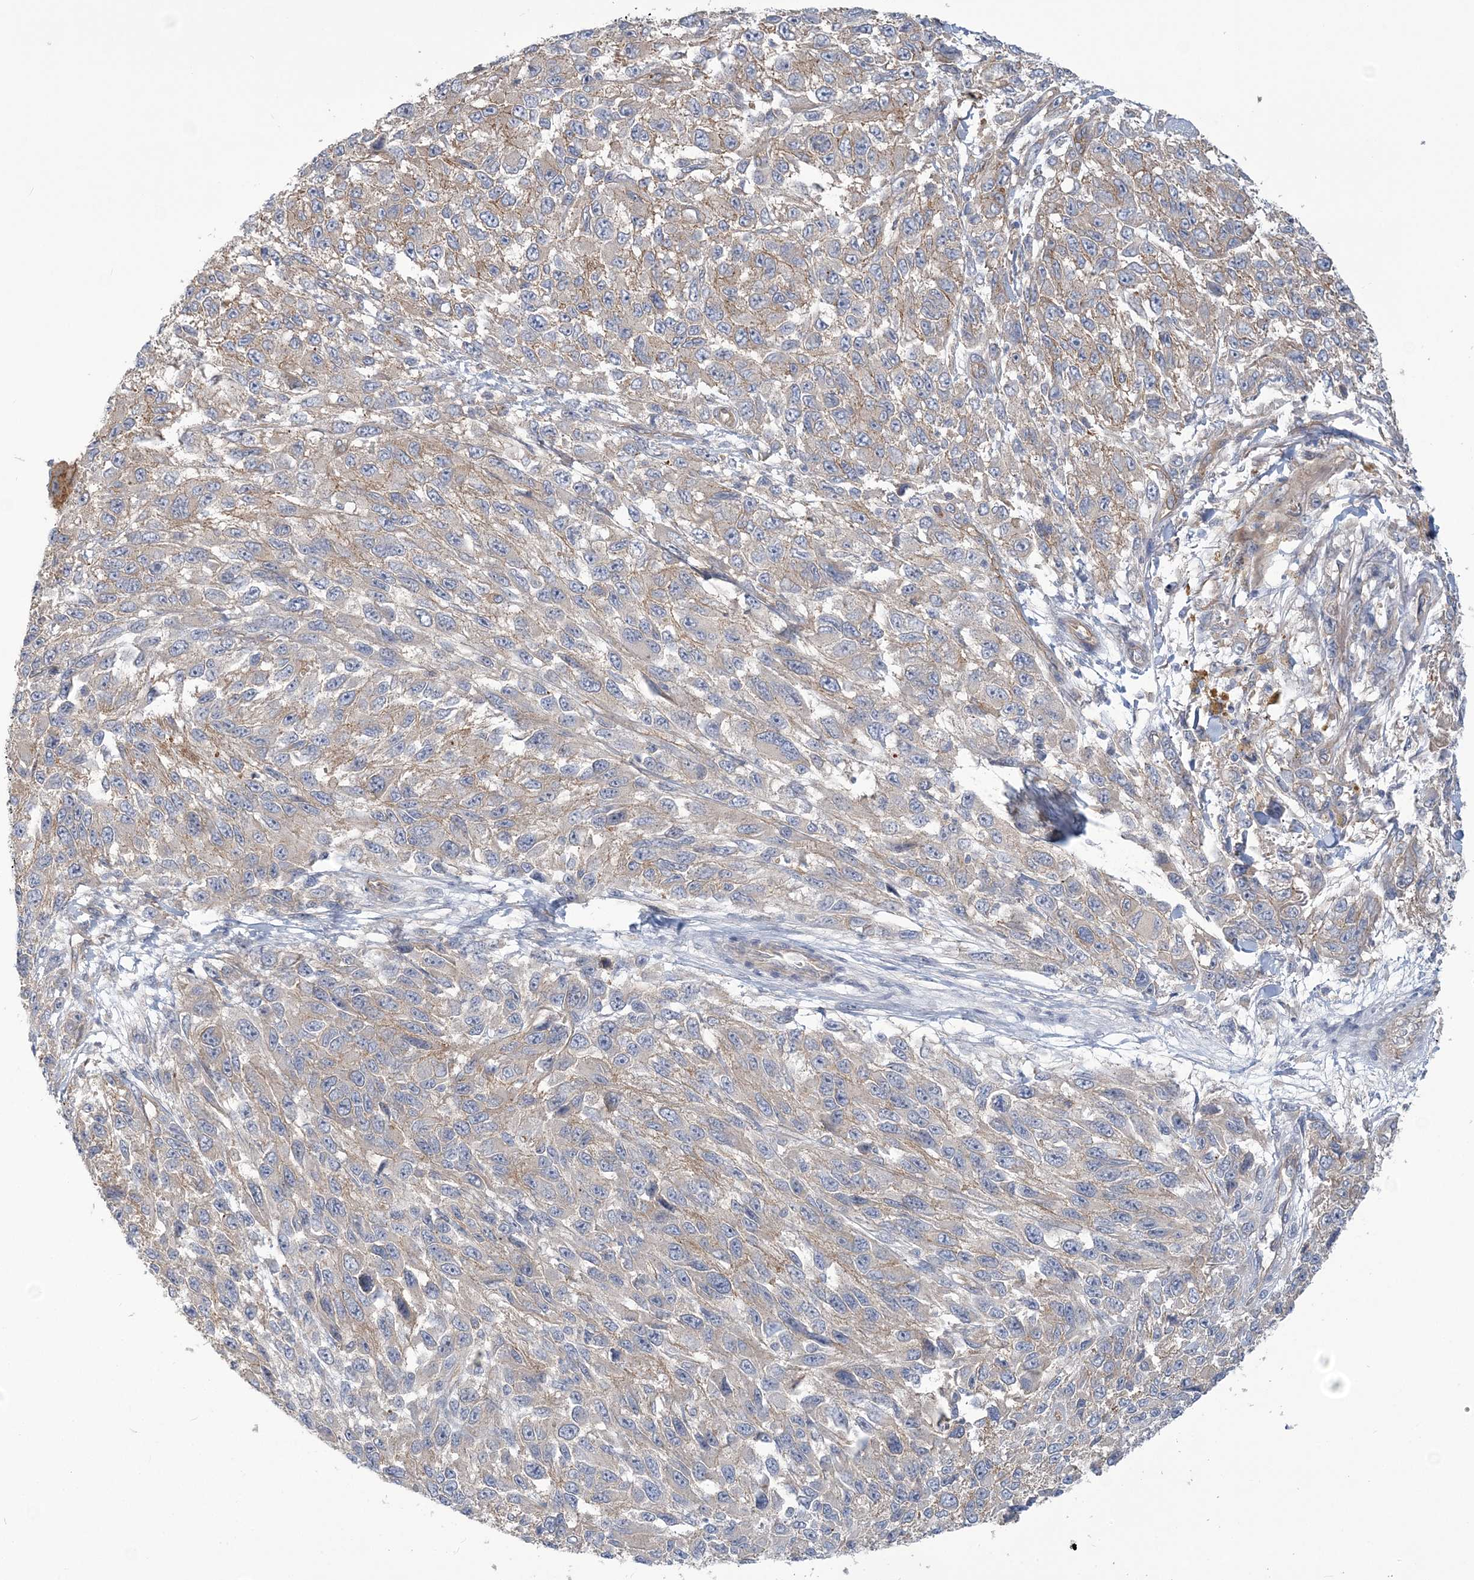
{"staining": {"intensity": "weak", "quantity": "<25%", "location": "cytoplasmic/membranous"}, "tissue": "melanoma", "cell_type": "Tumor cells", "image_type": "cancer", "snomed": [{"axis": "morphology", "description": "Malignant melanoma, NOS"}, {"axis": "topography", "description": "Skin"}], "caption": "Melanoma was stained to show a protein in brown. There is no significant positivity in tumor cells. (Brightfield microscopy of DAB immunohistochemistry at high magnification).", "gene": "RAI14", "patient": {"sex": "female", "age": 96}}